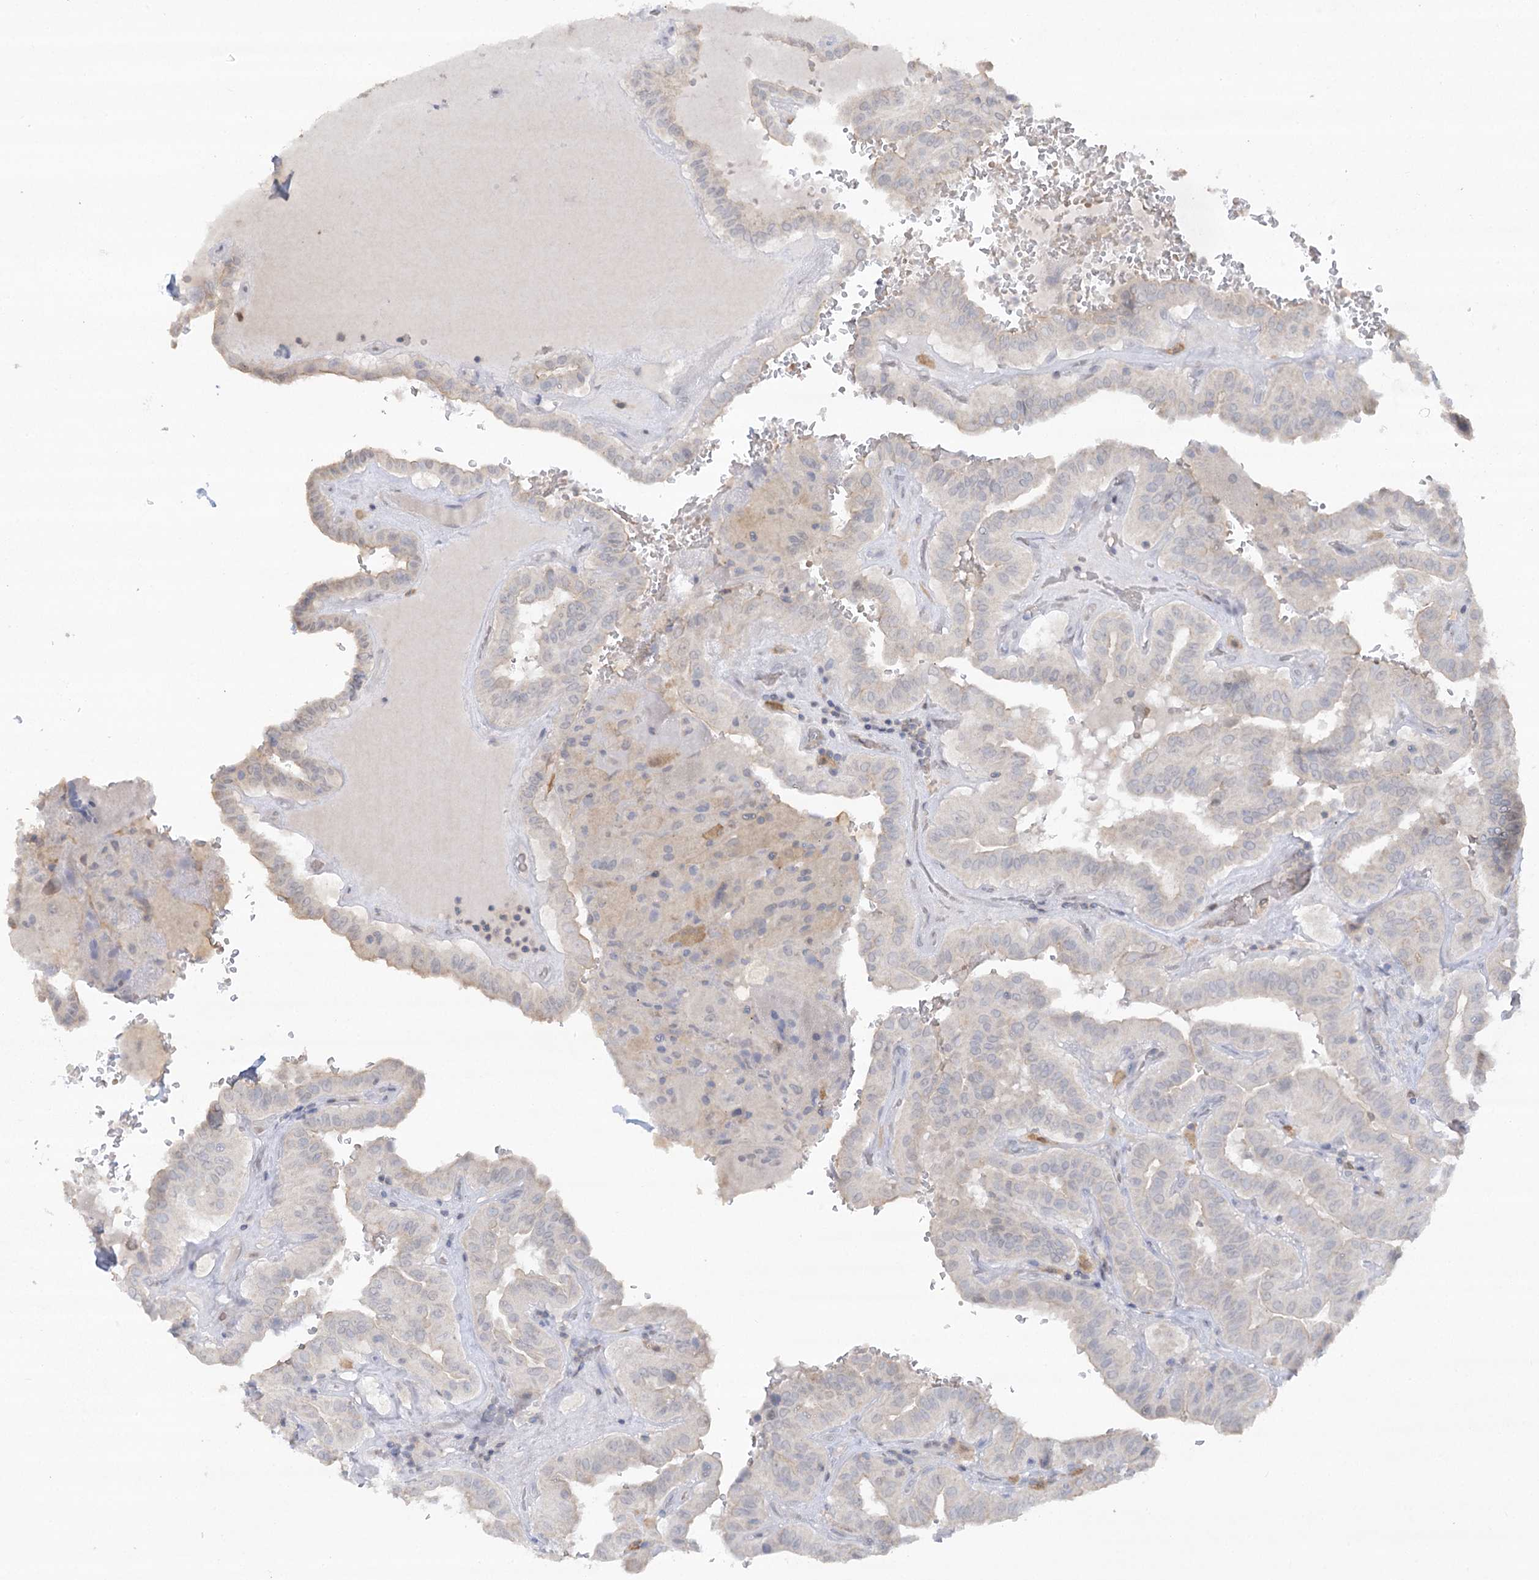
{"staining": {"intensity": "negative", "quantity": "none", "location": "none"}, "tissue": "thyroid cancer", "cell_type": "Tumor cells", "image_type": "cancer", "snomed": [{"axis": "morphology", "description": "Papillary adenocarcinoma, NOS"}, {"axis": "topography", "description": "Thyroid gland"}], "caption": "Micrograph shows no protein expression in tumor cells of thyroid papillary adenocarcinoma tissue. Nuclei are stained in blue.", "gene": "TRAF3IP1", "patient": {"sex": "male", "age": 77}}